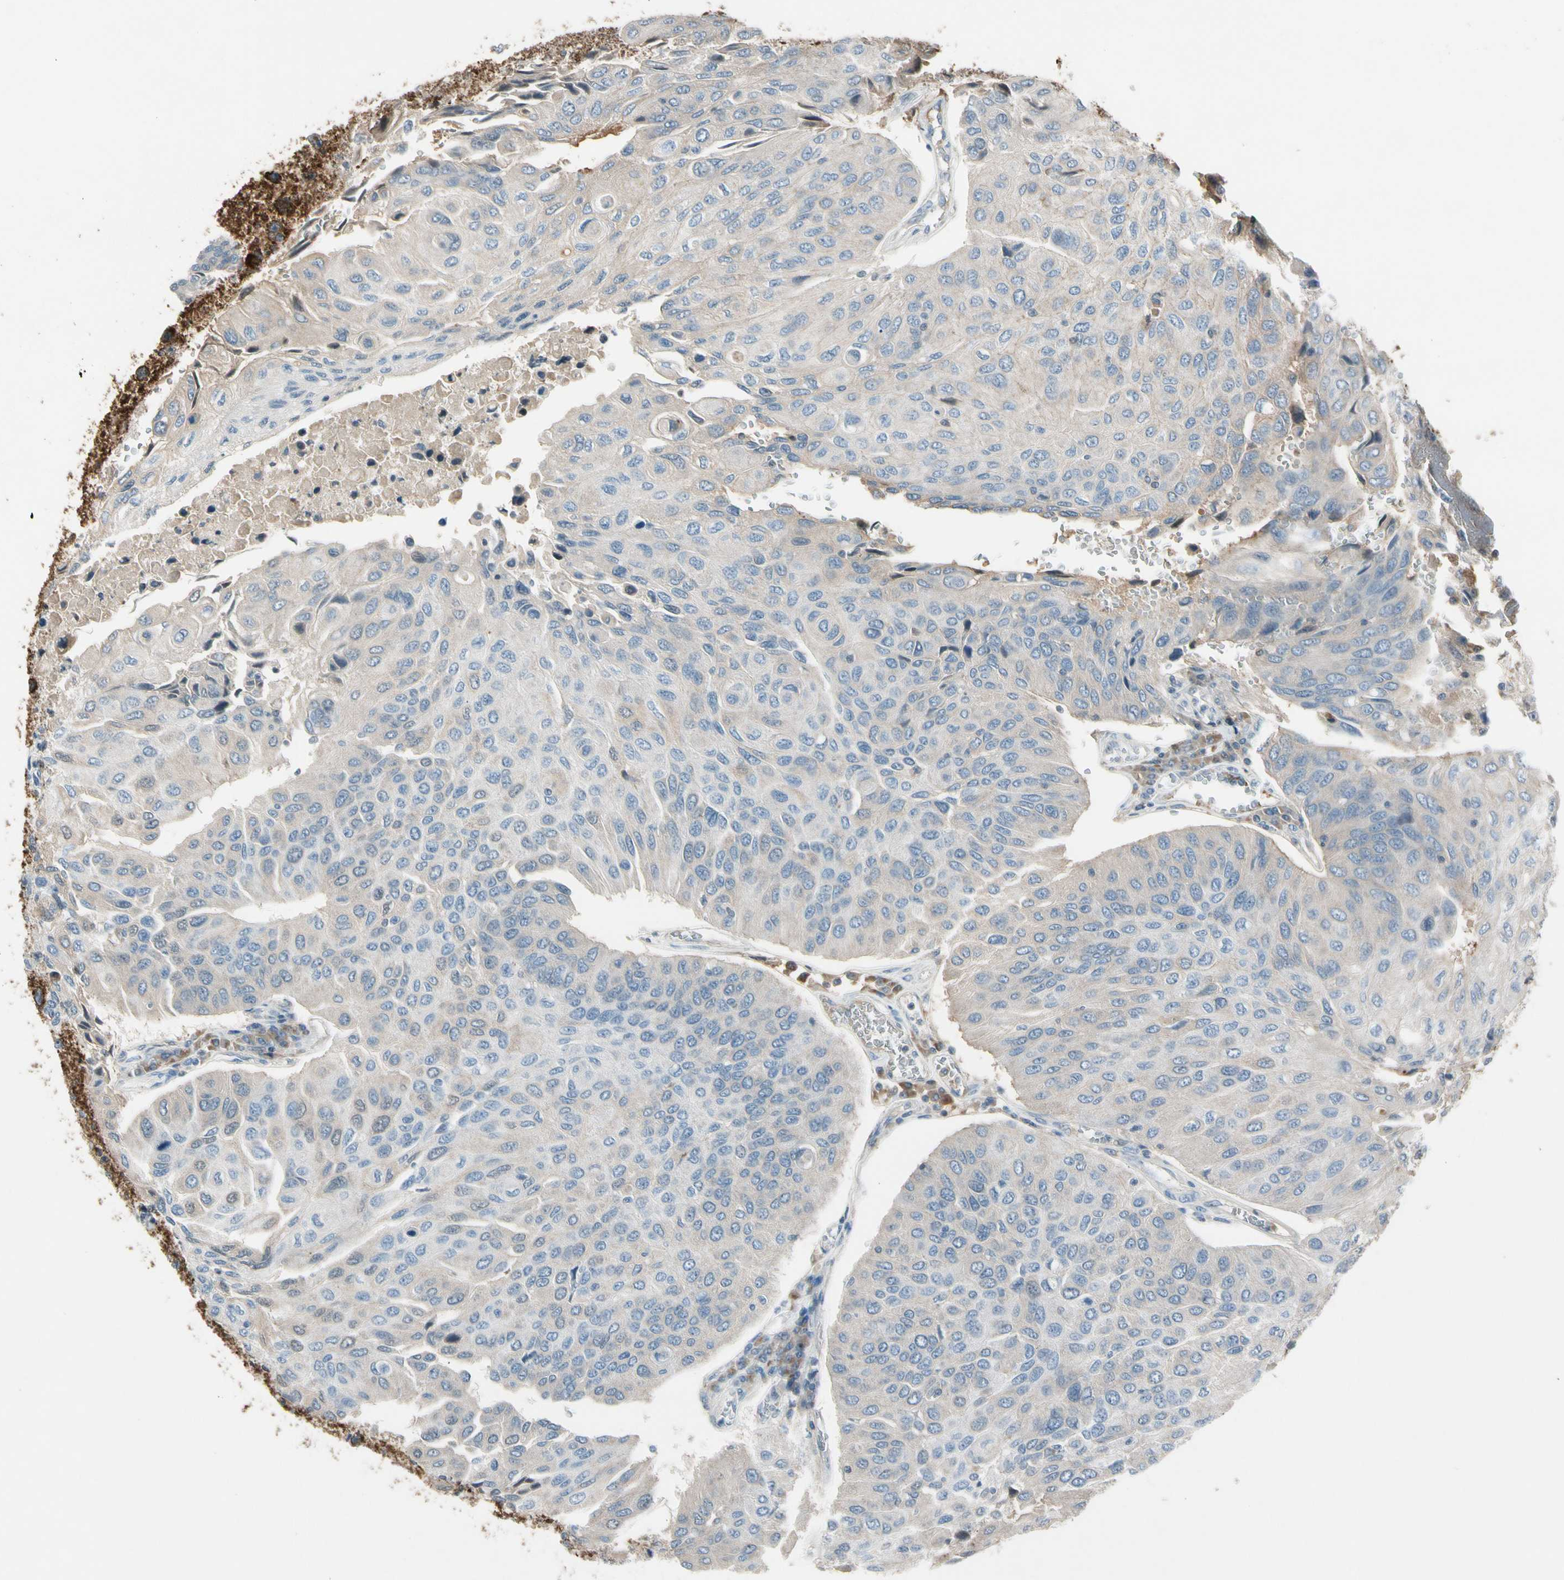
{"staining": {"intensity": "weak", "quantity": "<25%", "location": "cytoplasmic/membranous"}, "tissue": "urothelial cancer", "cell_type": "Tumor cells", "image_type": "cancer", "snomed": [{"axis": "morphology", "description": "Urothelial carcinoma, High grade"}, {"axis": "topography", "description": "Urinary bladder"}], "caption": "There is no significant positivity in tumor cells of urothelial cancer.", "gene": "PDPN", "patient": {"sex": "male", "age": 66}}